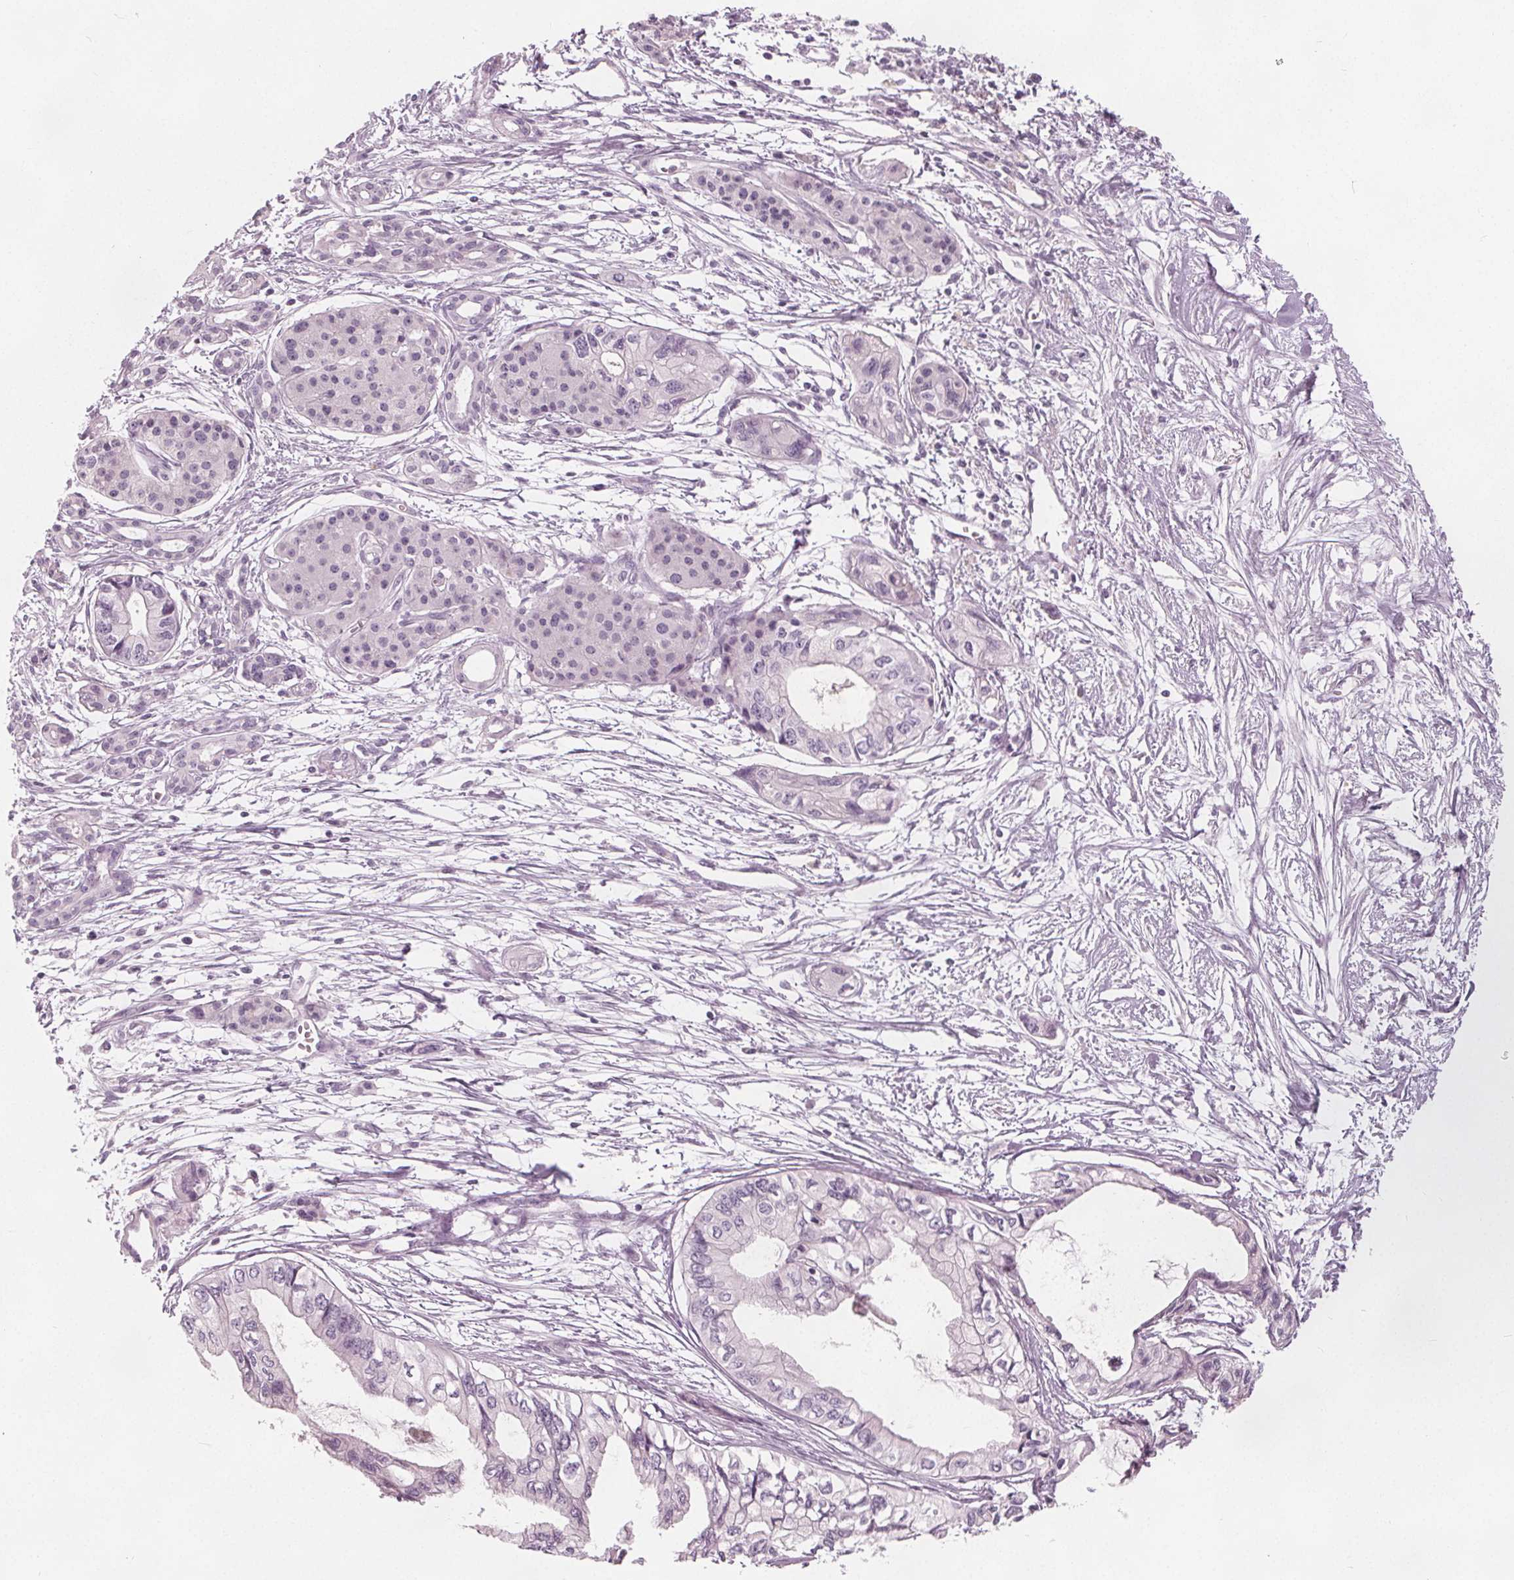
{"staining": {"intensity": "negative", "quantity": "none", "location": "none"}, "tissue": "pancreatic cancer", "cell_type": "Tumor cells", "image_type": "cancer", "snomed": [{"axis": "morphology", "description": "Adenocarcinoma, NOS"}, {"axis": "topography", "description": "Pancreas"}], "caption": "The photomicrograph demonstrates no significant positivity in tumor cells of pancreatic adenocarcinoma.", "gene": "BRSK1", "patient": {"sex": "female", "age": 76}}